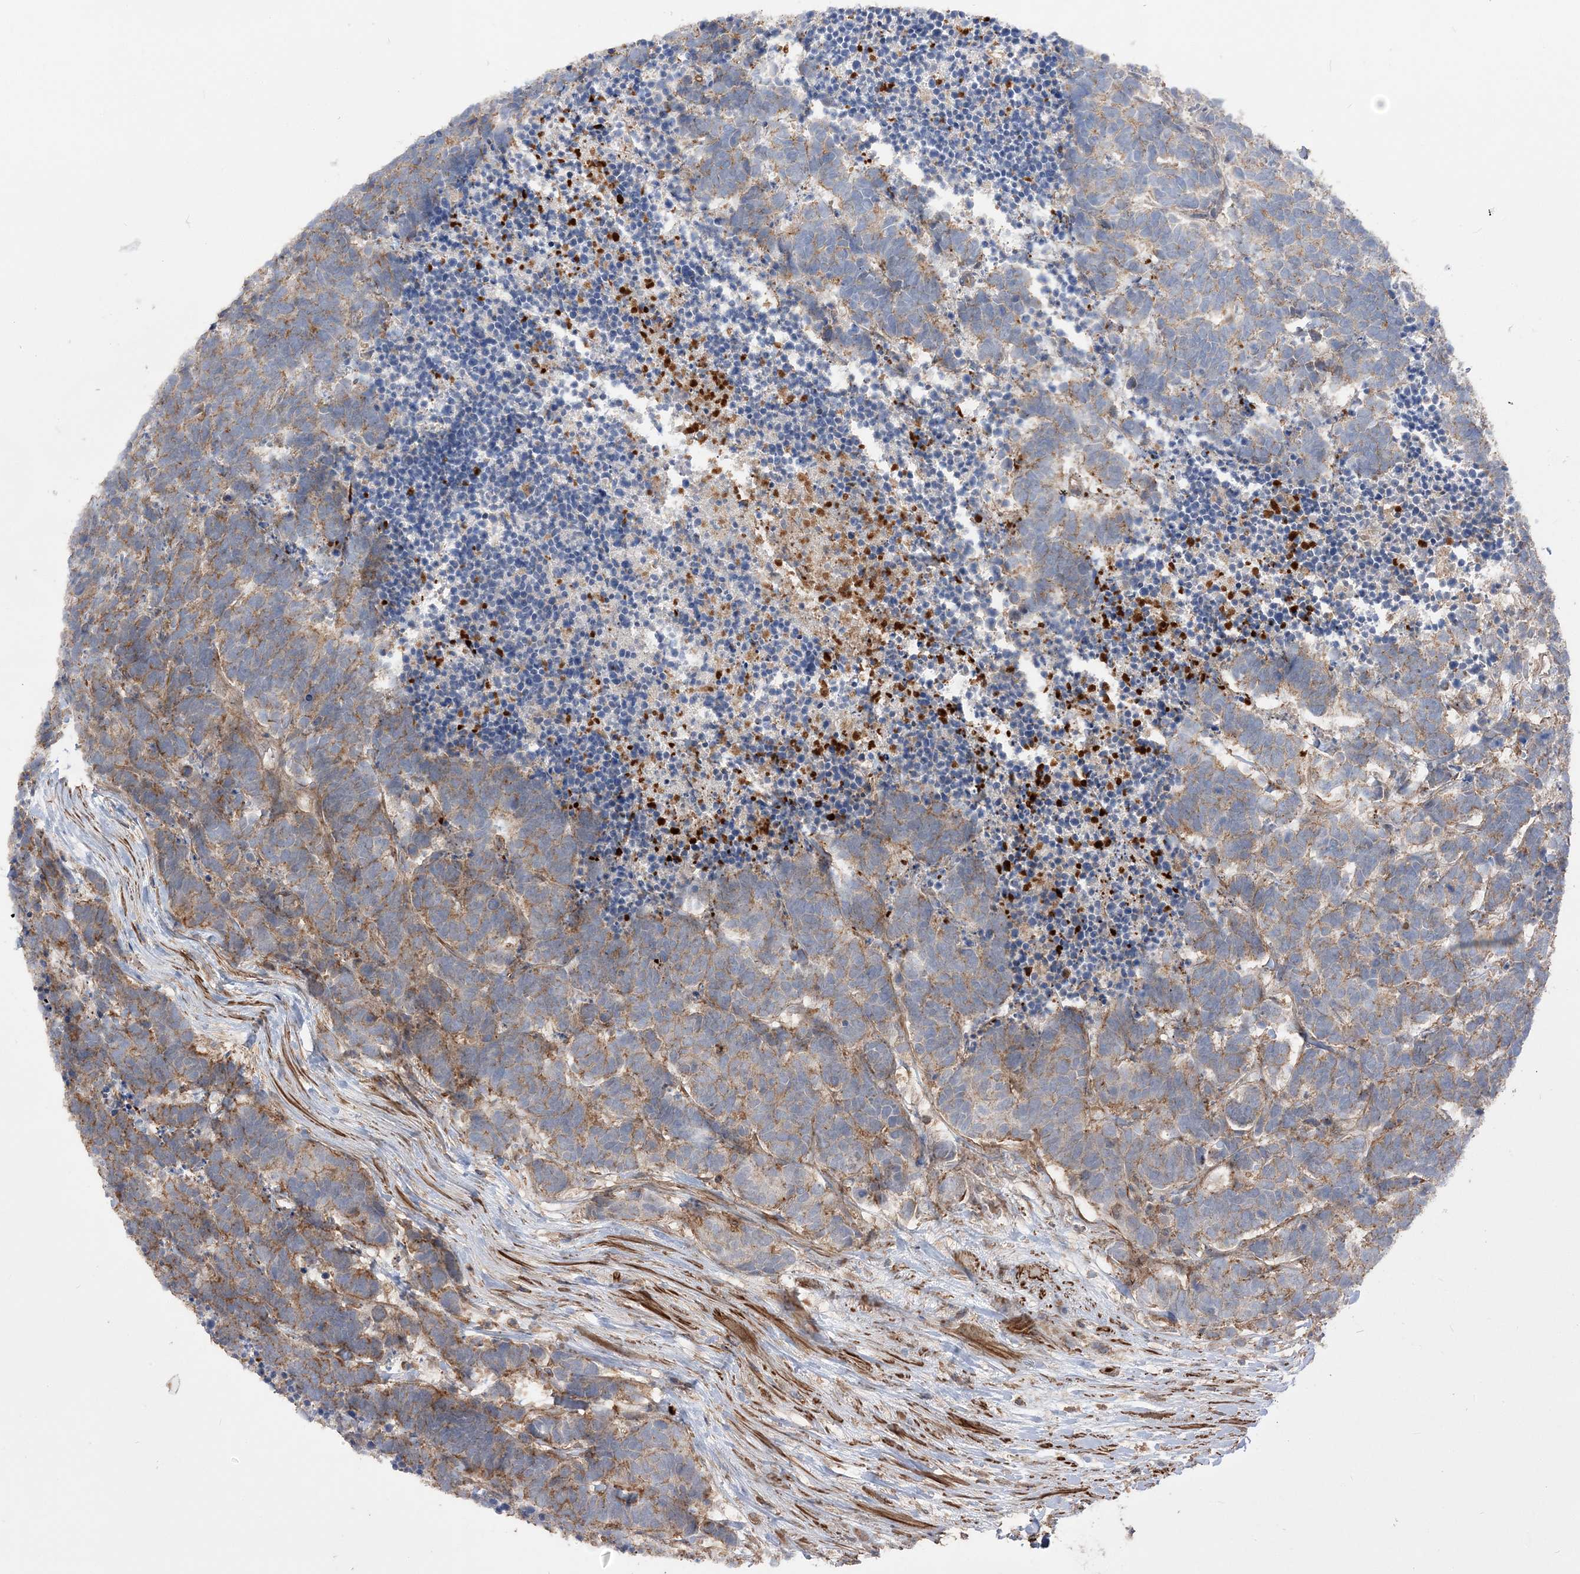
{"staining": {"intensity": "weak", "quantity": ">75%", "location": "cytoplasmic/membranous"}, "tissue": "carcinoid", "cell_type": "Tumor cells", "image_type": "cancer", "snomed": [{"axis": "morphology", "description": "Carcinoma, NOS"}, {"axis": "morphology", "description": "Carcinoid, malignant, NOS"}, {"axis": "topography", "description": "Urinary bladder"}], "caption": "Protein expression analysis of carcinoma reveals weak cytoplasmic/membranous staining in about >75% of tumor cells.", "gene": "SLFN14", "patient": {"sex": "male", "age": 57}}